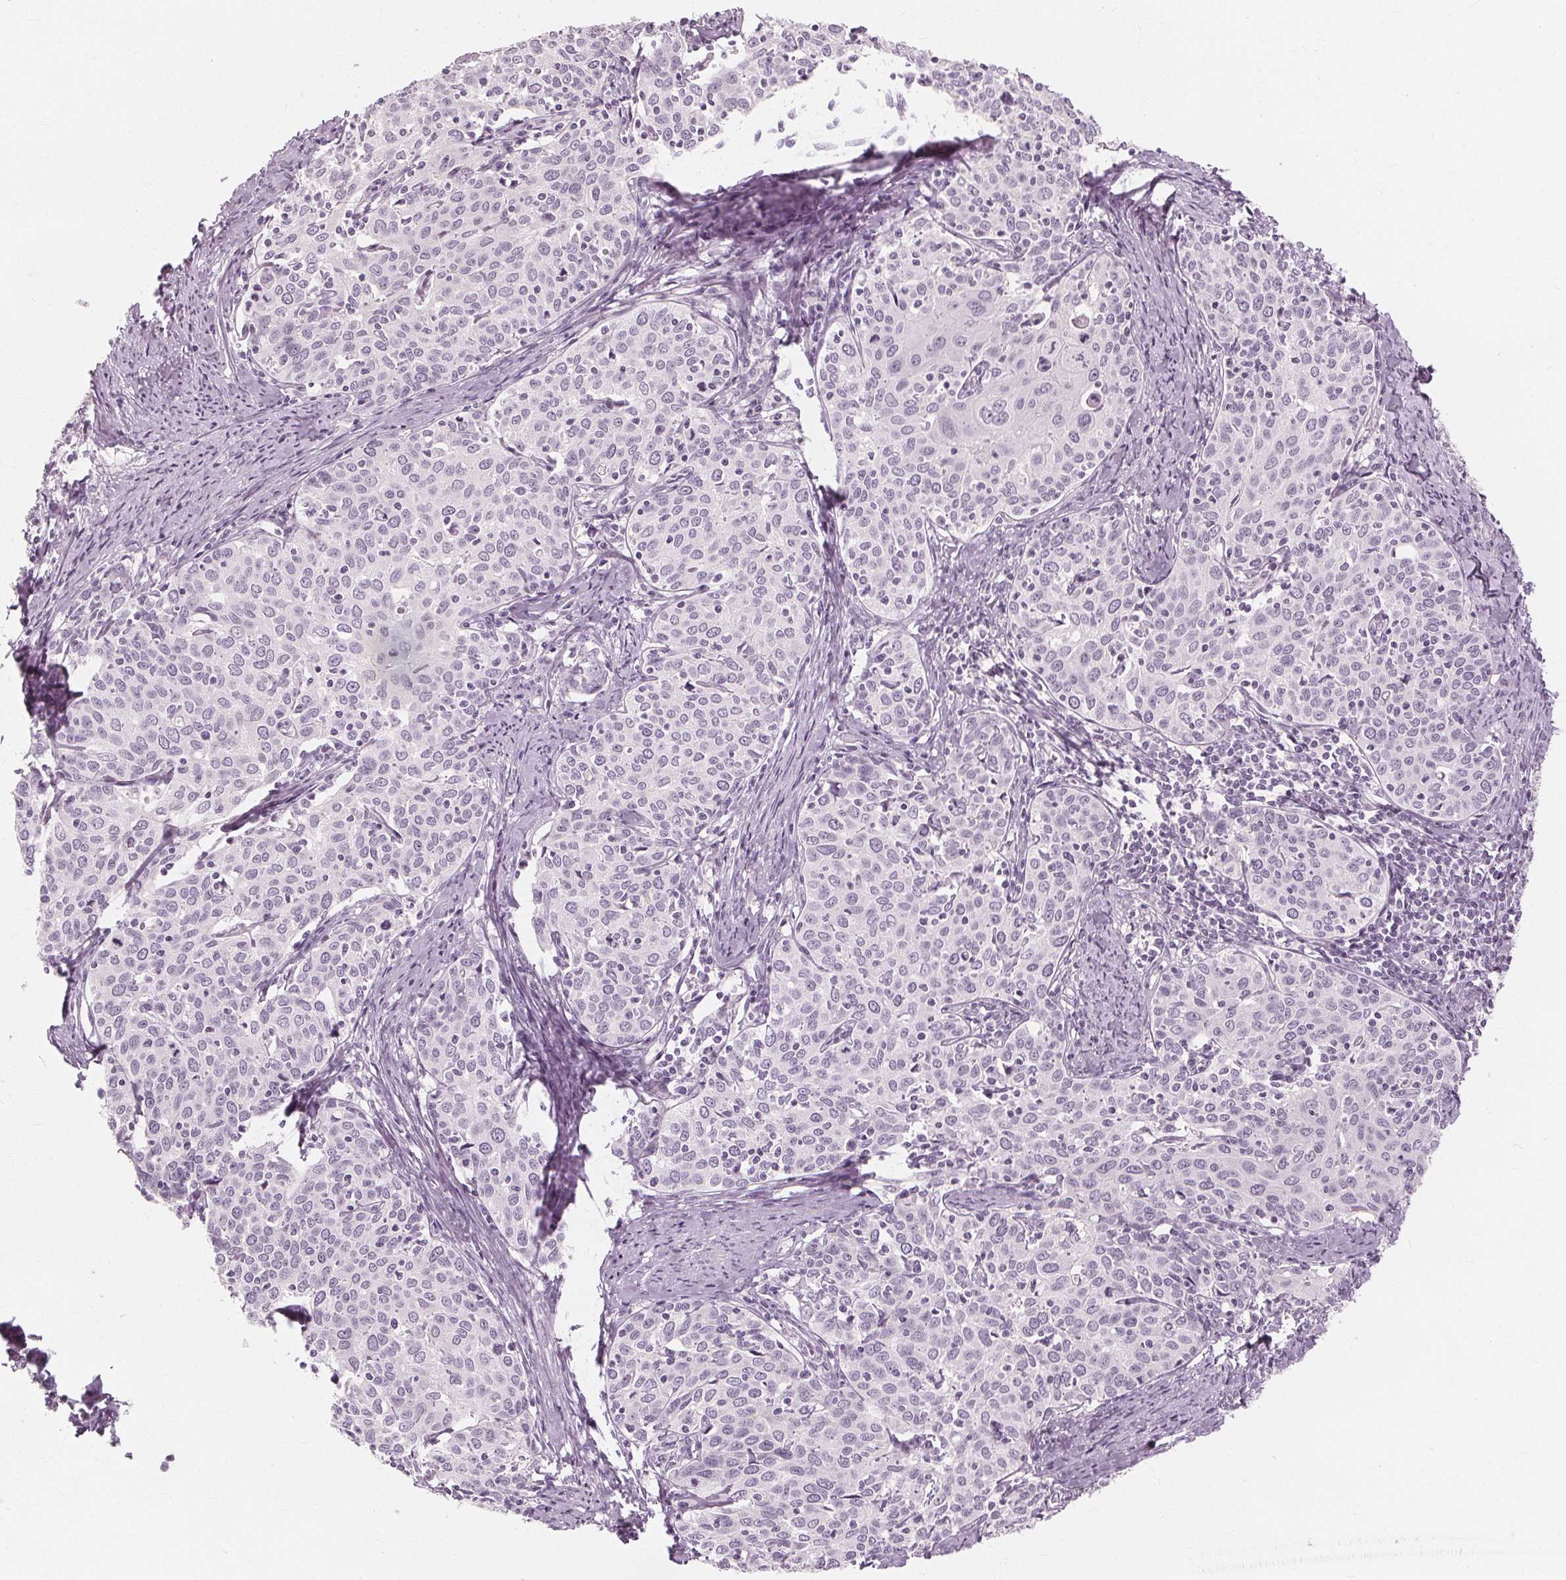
{"staining": {"intensity": "negative", "quantity": "none", "location": "none"}, "tissue": "cervical cancer", "cell_type": "Tumor cells", "image_type": "cancer", "snomed": [{"axis": "morphology", "description": "Squamous cell carcinoma, NOS"}, {"axis": "topography", "description": "Cervix"}], "caption": "This is an immunohistochemistry image of cervical cancer. There is no expression in tumor cells.", "gene": "MUC12", "patient": {"sex": "female", "age": 62}}